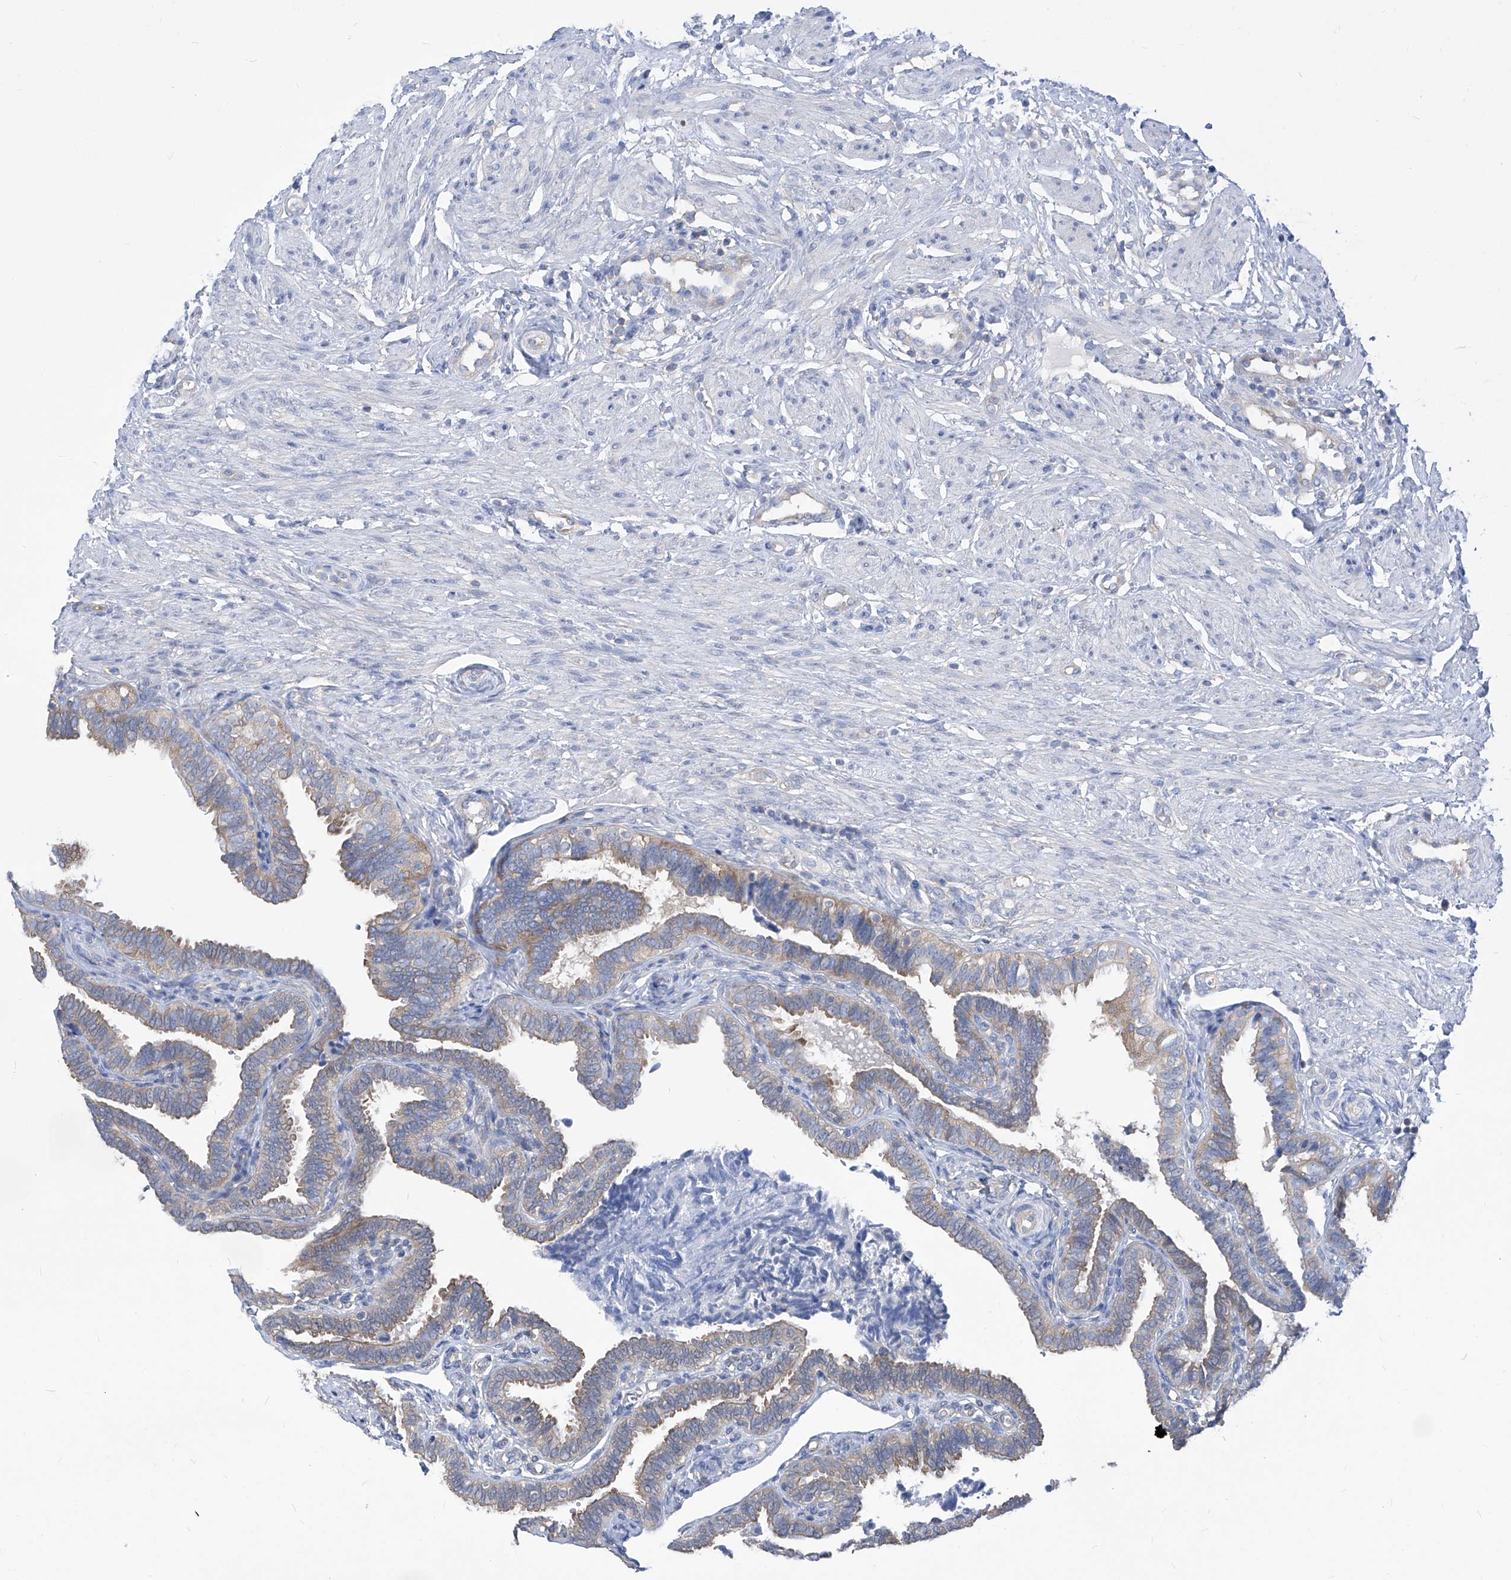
{"staining": {"intensity": "moderate", "quantity": ">75%", "location": "cytoplasmic/membranous"}, "tissue": "fallopian tube", "cell_type": "Glandular cells", "image_type": "normal", "snomed": [{"axis": "morphology", "description": "Normal tissue, NOS"}, {"axis": "topography", "description": "Fallopian tube"}], "caption": "Brown immunohistochemical staining in benign fallopian tube demonstrates moderate cytoplasmic/membranous positivity in approximately >75% of glandular cells.", "gene": "EIF3M", "patient": {"sex": "female", "age": 39}}